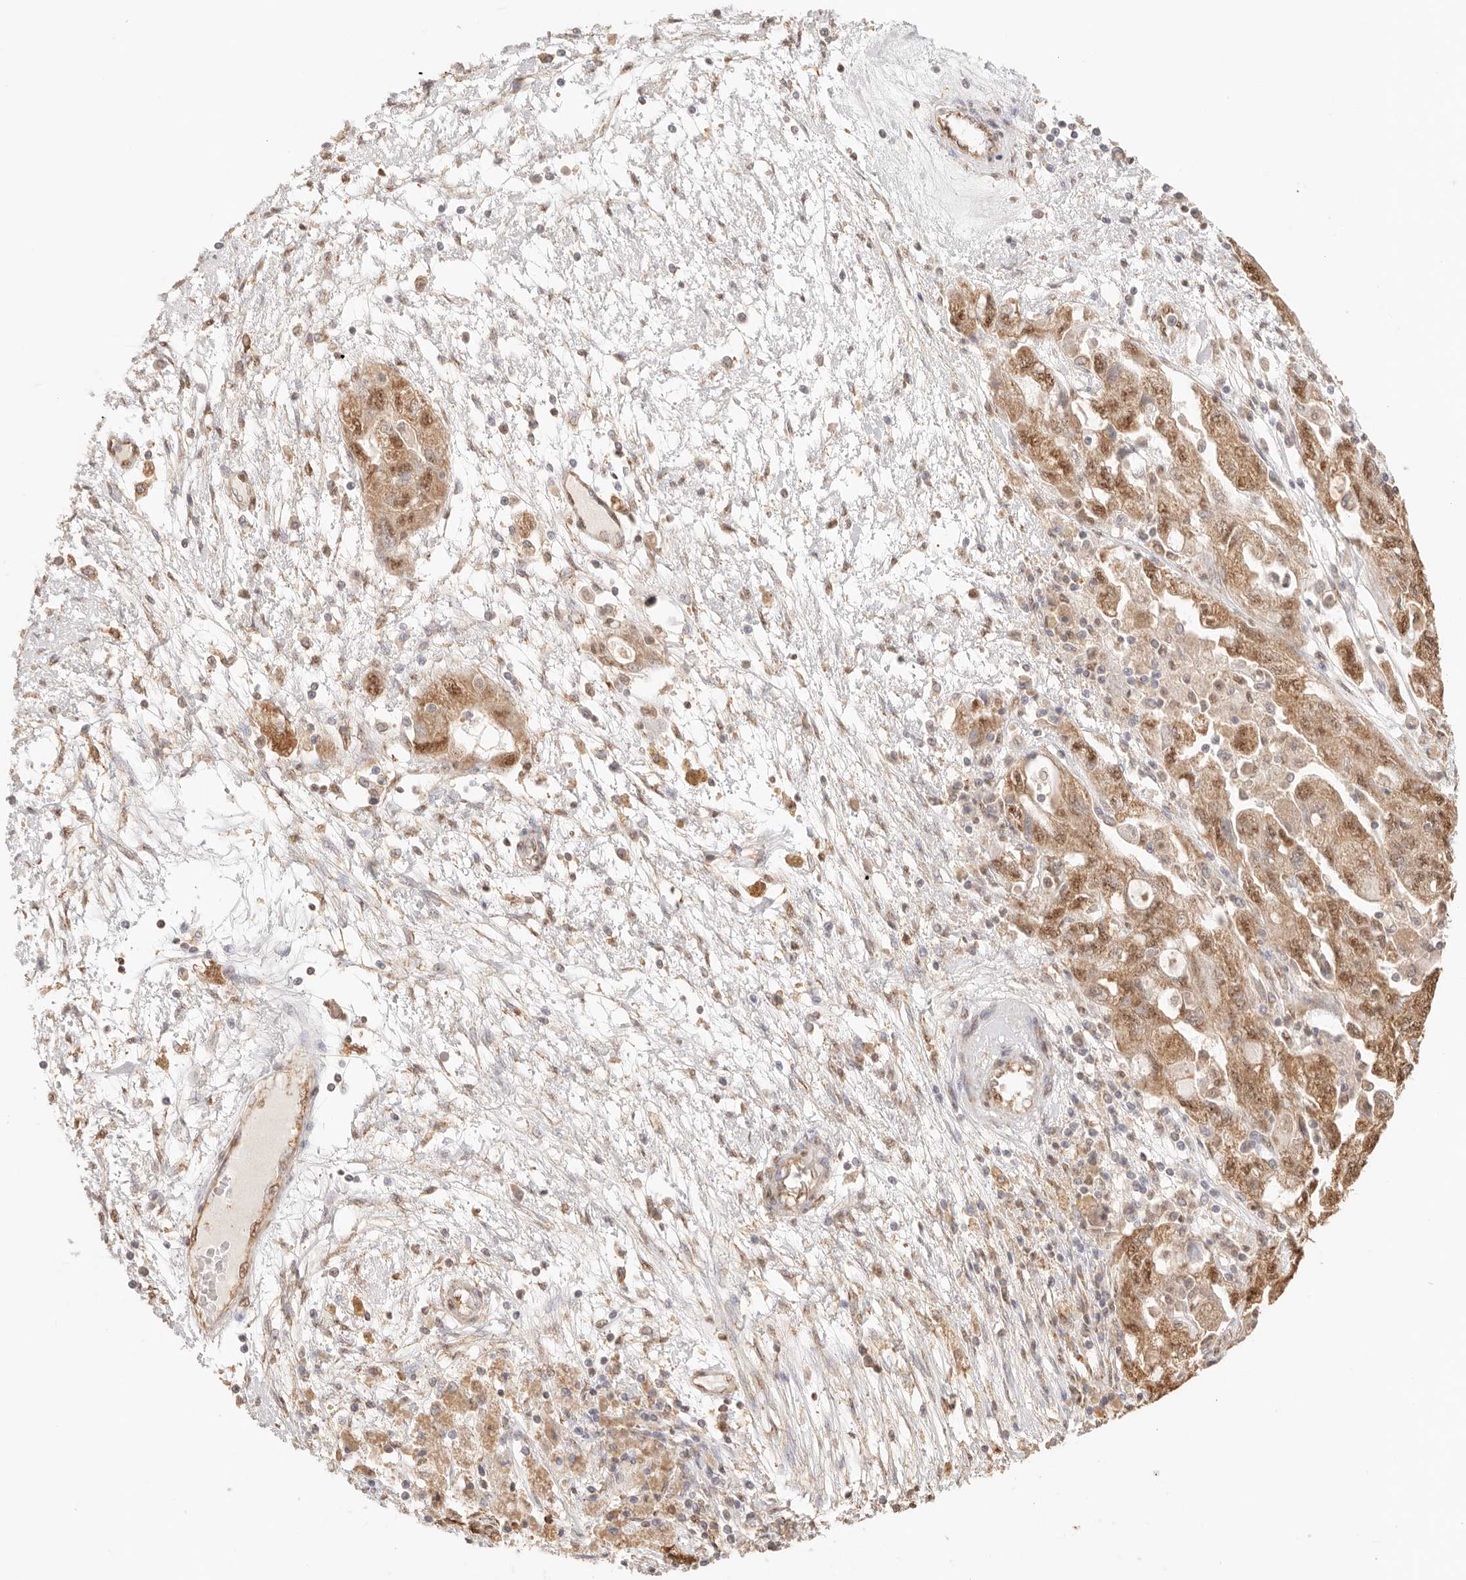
{"staining": {"intensity": "moderate", "quantity": ">75%", "location": "cytoplasmic/membranous,nuclear"}, "tissue": "ovarian cancer", "cell_type": "Tumor cells", "image_type": "cancer", "snomed": [{"axis": "morphology", "description": "Carcinoma, NOS"}, {"axis": "morphology", "description": "Cystadenocarcinoma, serous, NOS"}, {"axis": "topography", "description": "Ovary"}], "caption": "Immunohistochemical staining of ovarian serous cystadenocarcinoma displays moderate cytoplasmic/membranous and nuclear protein positivity in approximately >75% of tumor cells.", "gene": "IL1R2", "patient": {"sex": "female", "age": 69}}